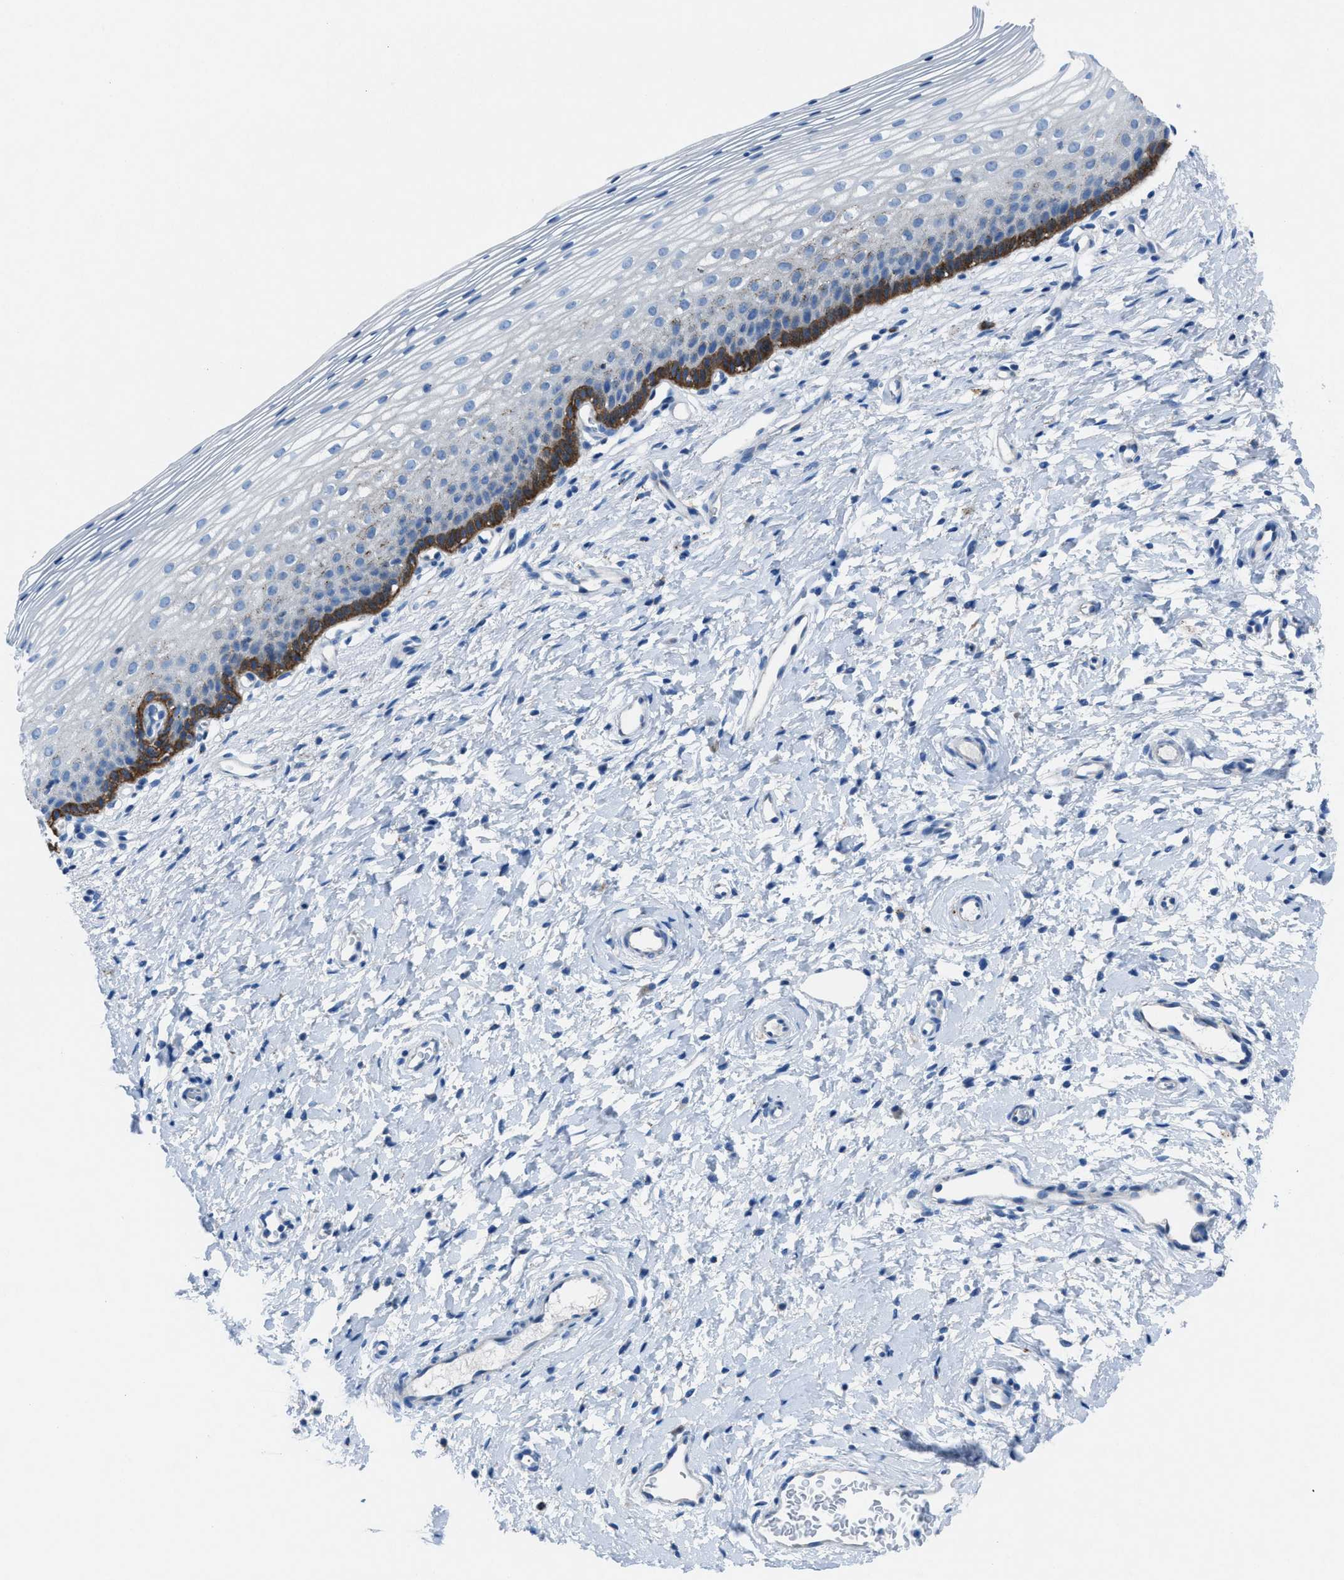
{"staining": {"intensity": "moderate", "quantity": ">75%", "location": "cytoplasmic/membranous"}, "tissue": "cervix", "cell_type": "Glandular cells", "image_type": "normal", "snomed": [{"axis": "morphology", "description": "Normal tissue, NOS"}, {"axis": "topography", "description": "Cervix"}], "caption": "The immunohistochemical stain highlights moderate cytoplasmic/membranous positivity in glandular cells of unremarkable cervix. The staining is performed using DAB brown chromogen to label protein expression. The nuclei are counter-stained blue using hematoxylin.", "gene": "CD1B", "patient": {"sex": "female", "age": 72}}